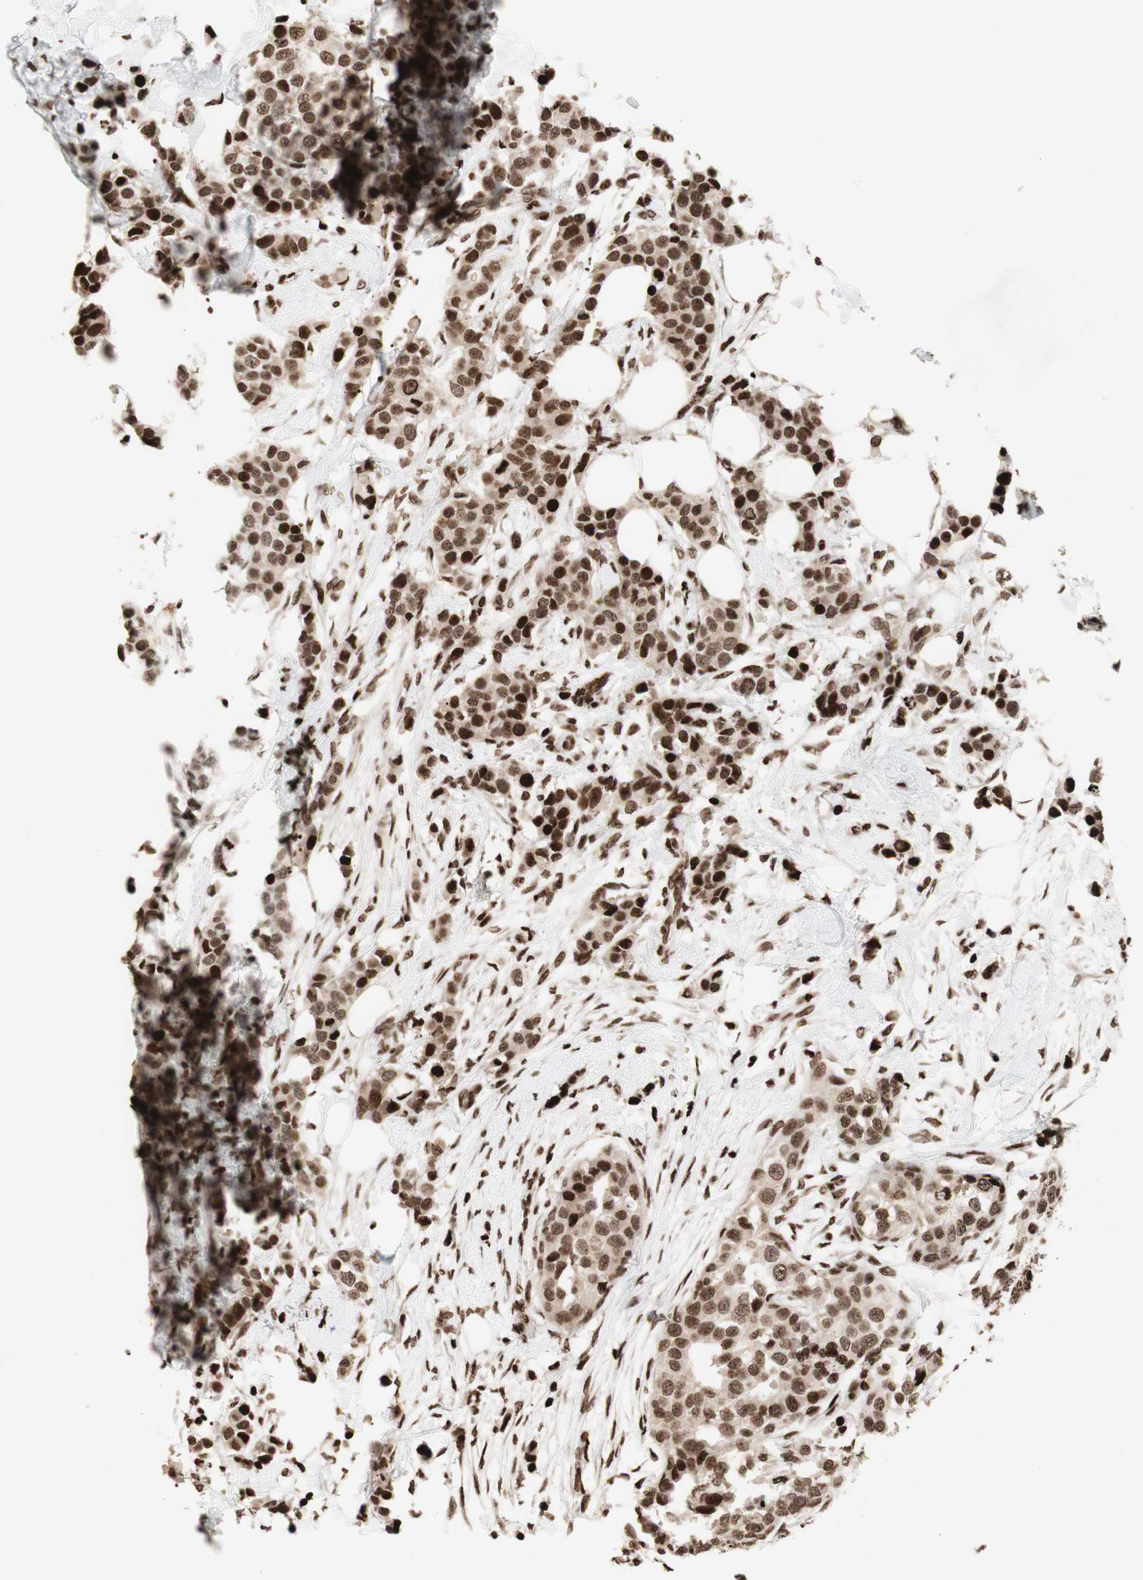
{"staining": {"intensity": "strong", "quantity": ">75%", "location": "cytoplasmic/membranous,nuclear"}, "tissue": "breast cancer", "cell_type": "Tumor cells", "image_type": "cancer", "snomed": [{"axis": "morphology", "description": "Normal tissue, NOS"}, {"axis": "morphology", "description": "Duct carcinoma"}, {"axis": "topography", "description": "Breast"}], "caption": "Approximately >75% of tumor cells in human infiltrating ductal carcinoma (breast) show strong cytoplasmic/membranous and nuclear protein positivity as visualized by brown immunohistochemical staining.", "gene": "NCAPD2", "patient": {"sex": "female", "age": 50}}